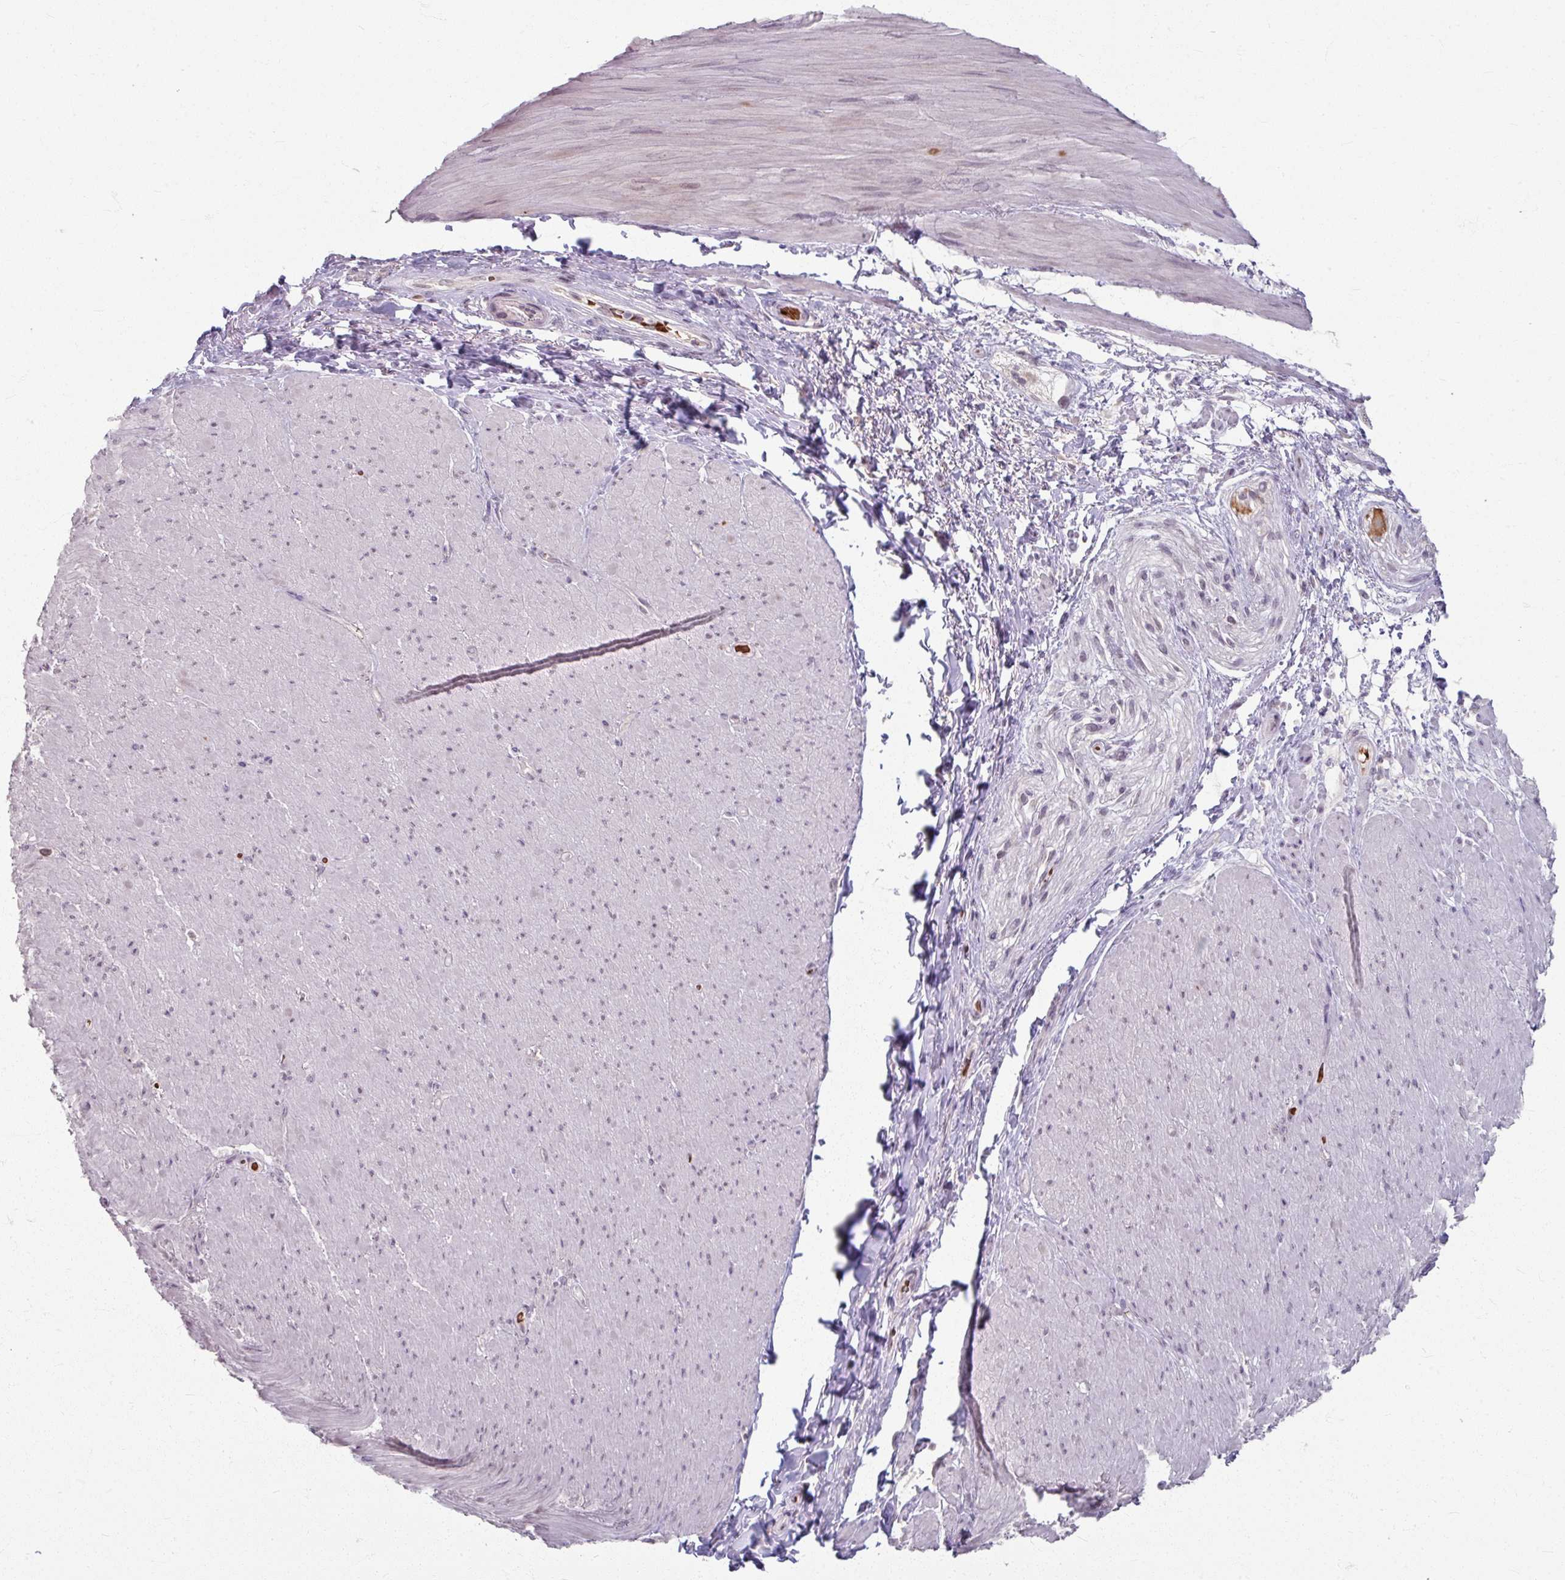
{"staining": {"intensity": "negative", "quantity": "none", "location": "none"}, "tissue": "smooth muscle", "cell_type": "Smooth muscle cells", "image_type": "normal", "snomed": [{"axis": "morphology", "description": "Normal tissue, NOS"}, {"axis": "topography", "description": "Smooth muscle"}, {"axis": "topography", "description": "Rectum"}], "caption": "An immunohistochemistry image of normal smooth muscle is shown. There is no staining in smooth muscle cells of smooth muscle. (Stains: DAB (3,3'-diaminobenzidine) immunohistochemistry with hematoxylin counter stain, Microscopy: brightfield microscopy at high magnification).", "gene": "KMT5C", "patient": {"sex": "male", "age": 53}}